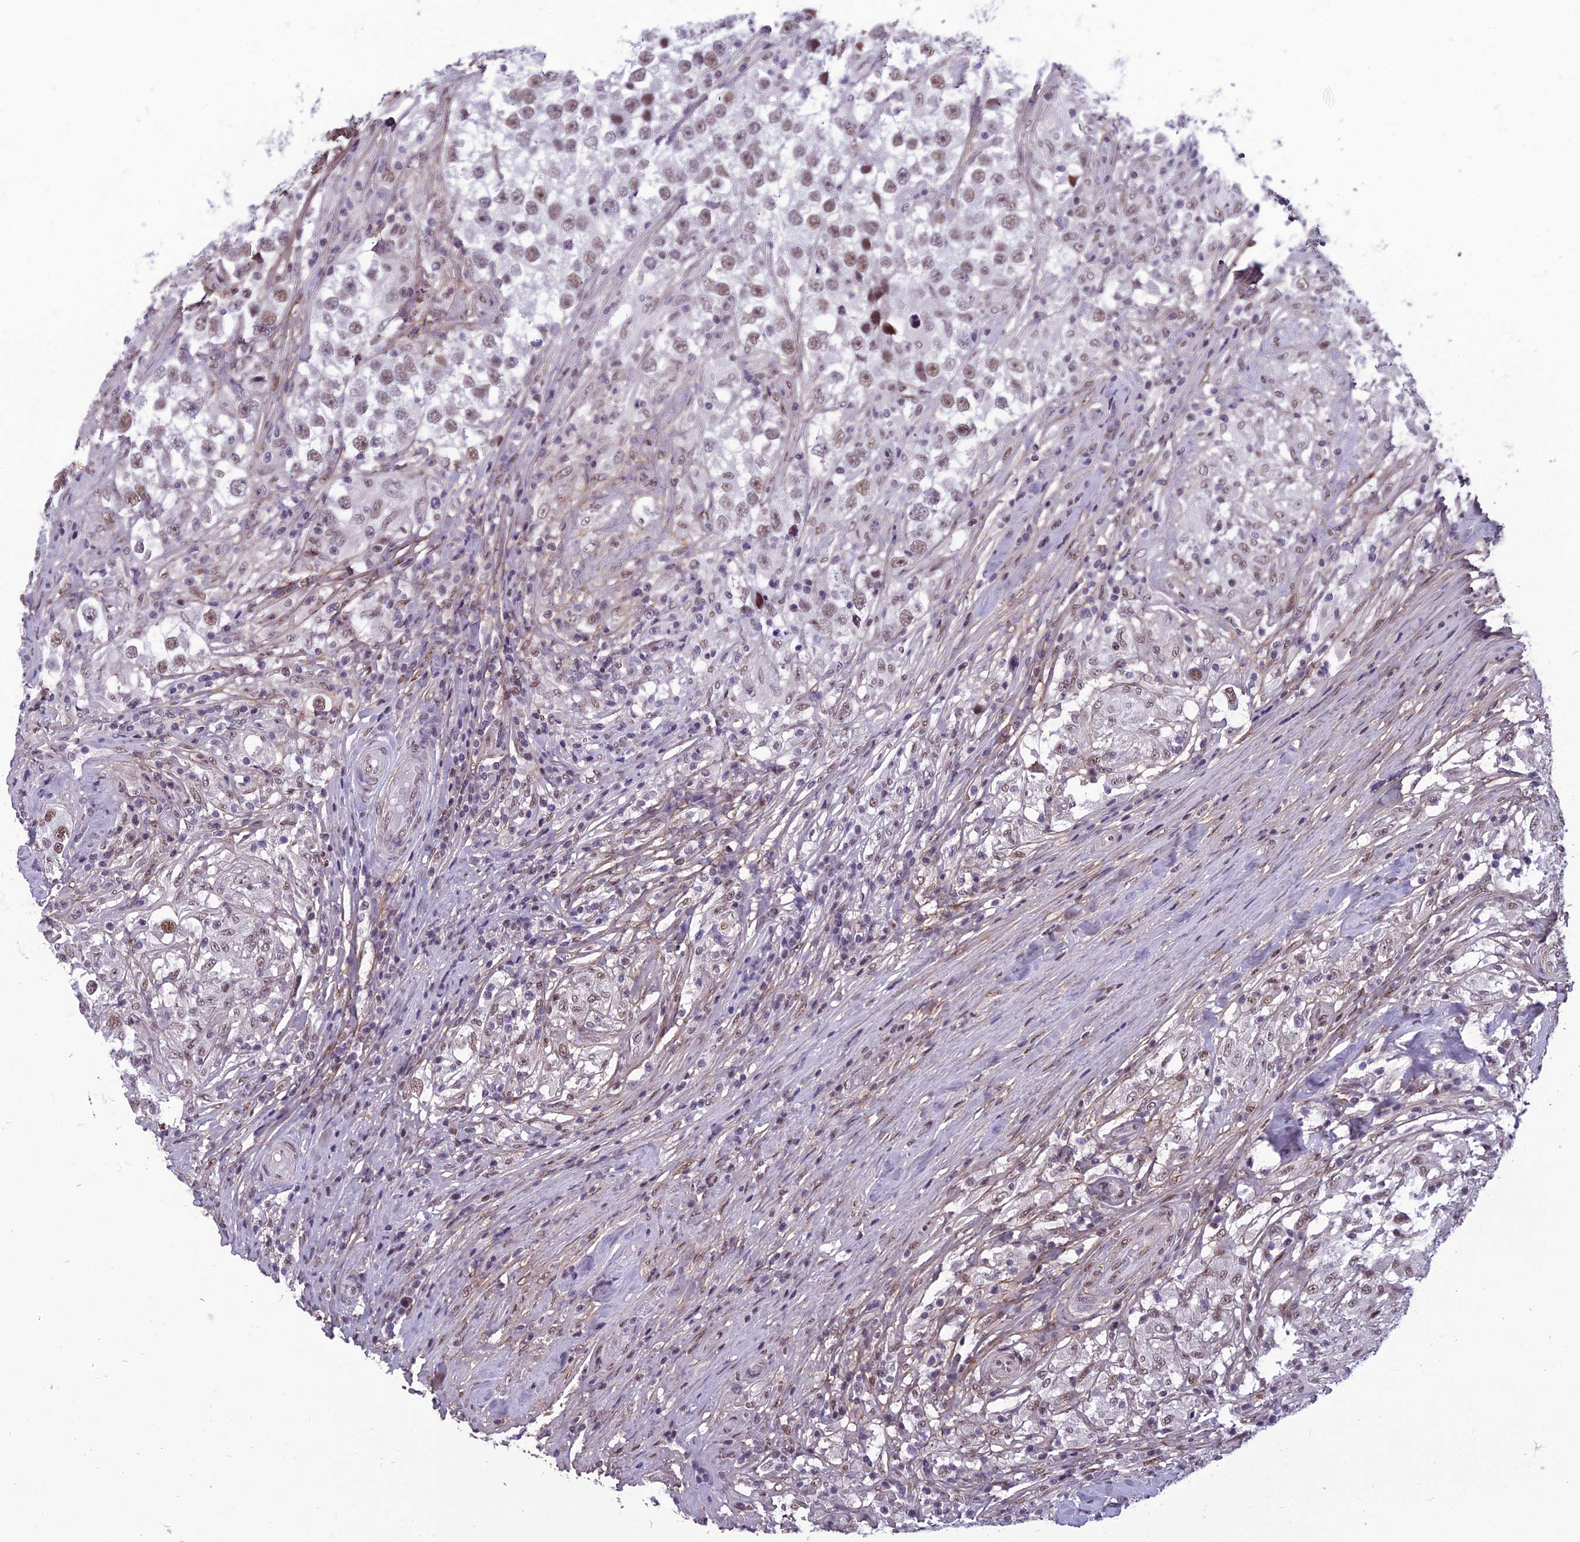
{"staining": {"intensity": "moderate", "quantity": "<25%", "location": "nuclear"}, "tissue": "testis cancer", "cell_type": "Tumor cells", "image_type": "cancer", "snomed": [{"axis": "morphology", "description": "Seminoma, NOS"}, {"axis": "topography", "description": "Testis"}], "caption": "The image demonstrates a brown stain indicating the presence of a protein in the nuclear of tumor cells in testis seminoma. The protein is stained brown, and the nuclei are stained in blue (DAB (3,3'-diaminobenzidine) IHC with brightfield microscopy, high magnification).", "gene": "RSRC1", "patient": {"sex": "male", "age": 46}}